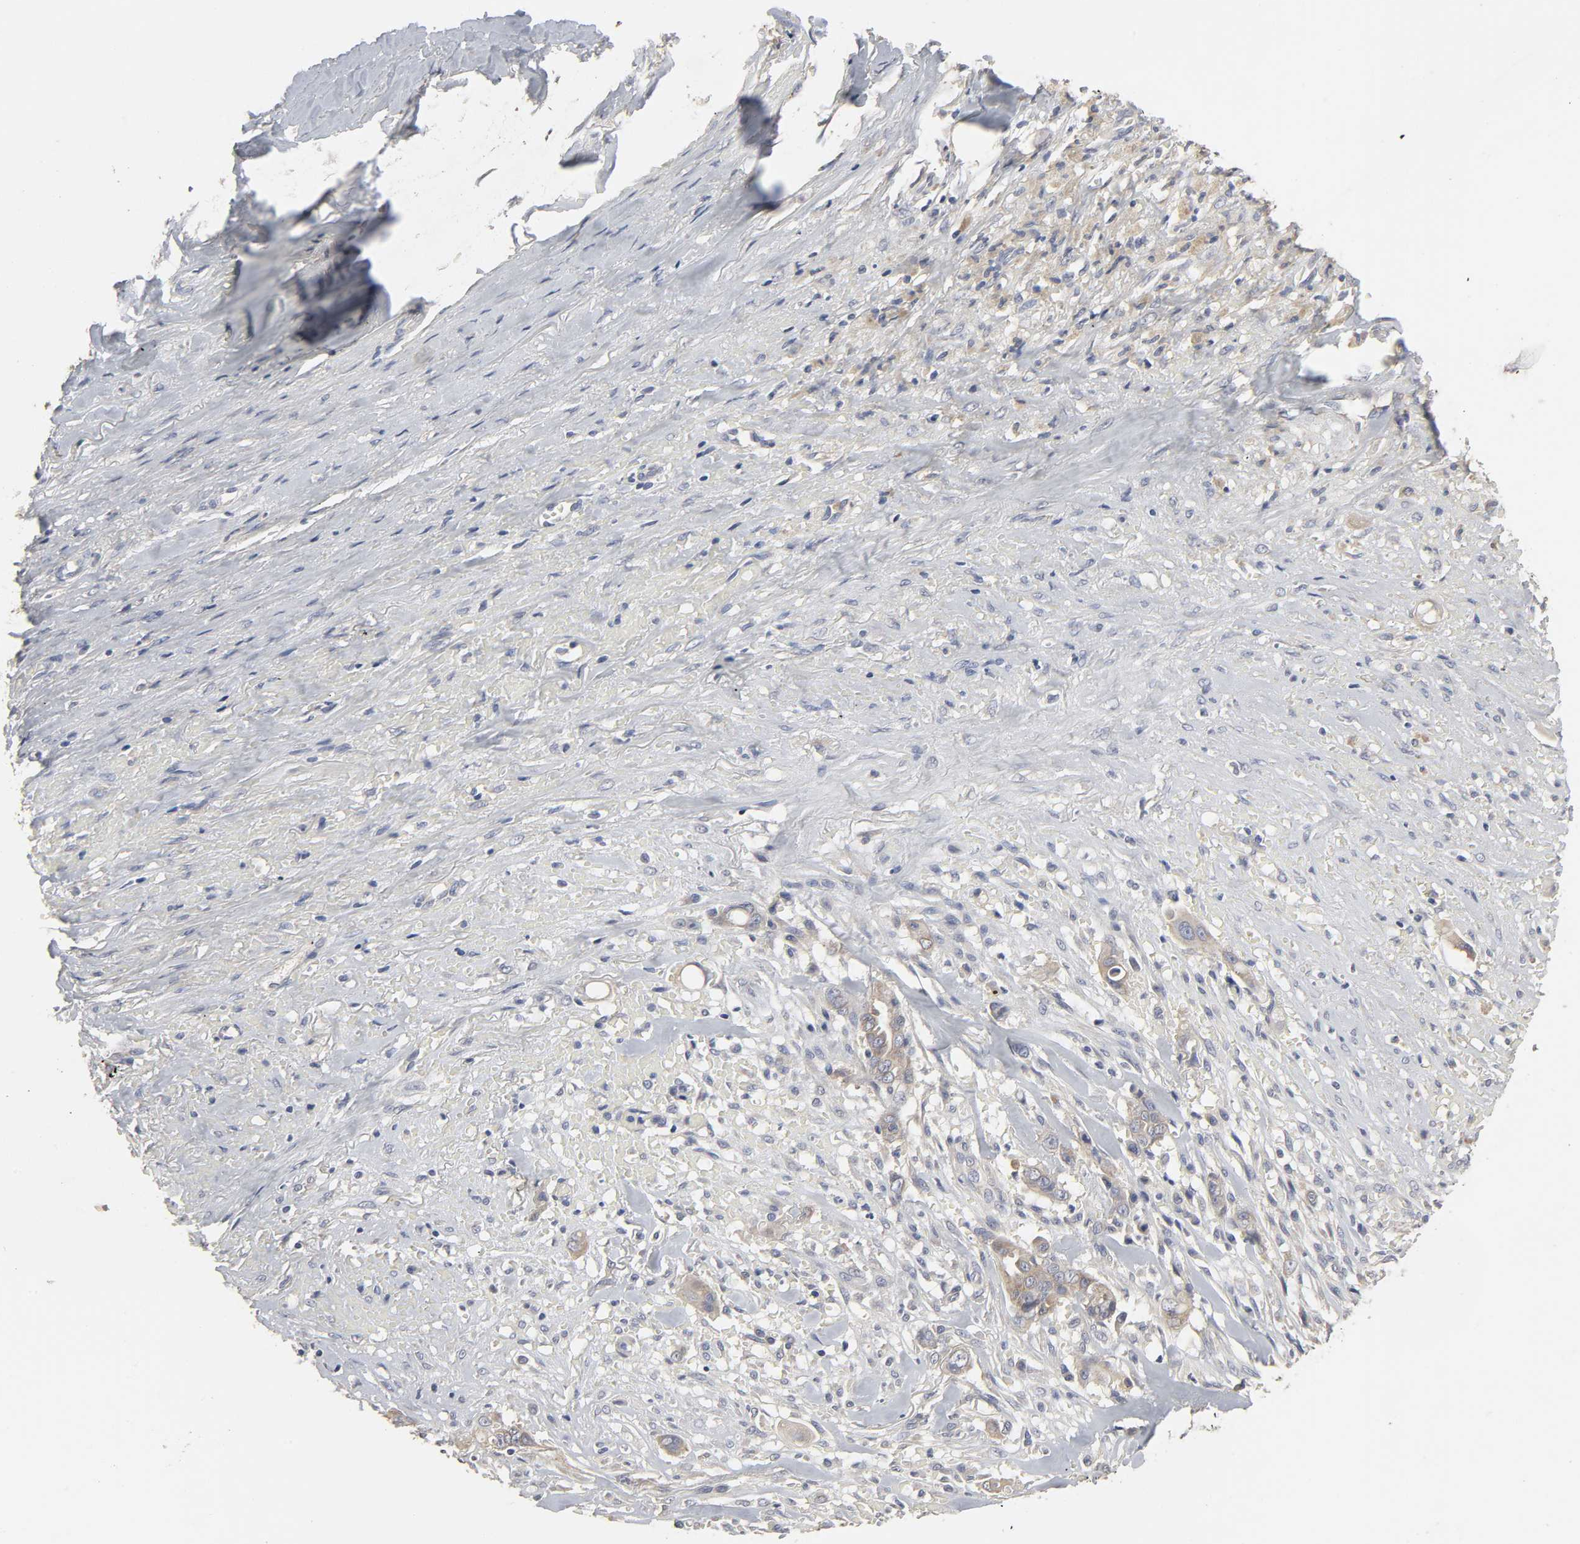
{"staining": {"intensity": "weak", "quantity": ">75%", "location": "cytoplasmic/membranous"}, "tissue": "liver cancer", "cell_type": "Tumor cells", "image_type": "cancer", "snomed": [{"axis": "morphology", "description": "Cholangiocarcinoma"}, {"axis": "topography", "description": "Liver"}], "caption": "Liver cholangiocarcinoma was stained to show a protein in brown. There is low levels of weak cytoplasmic/membranous staining in approximately >75% of tumor cells. (DAB (3,3'-diaminobenzidine) = brown stain, brightfield microscopy at high magnification).", "gene": "SLC10A2", "patient": {"sex": "female", "age": 70}}